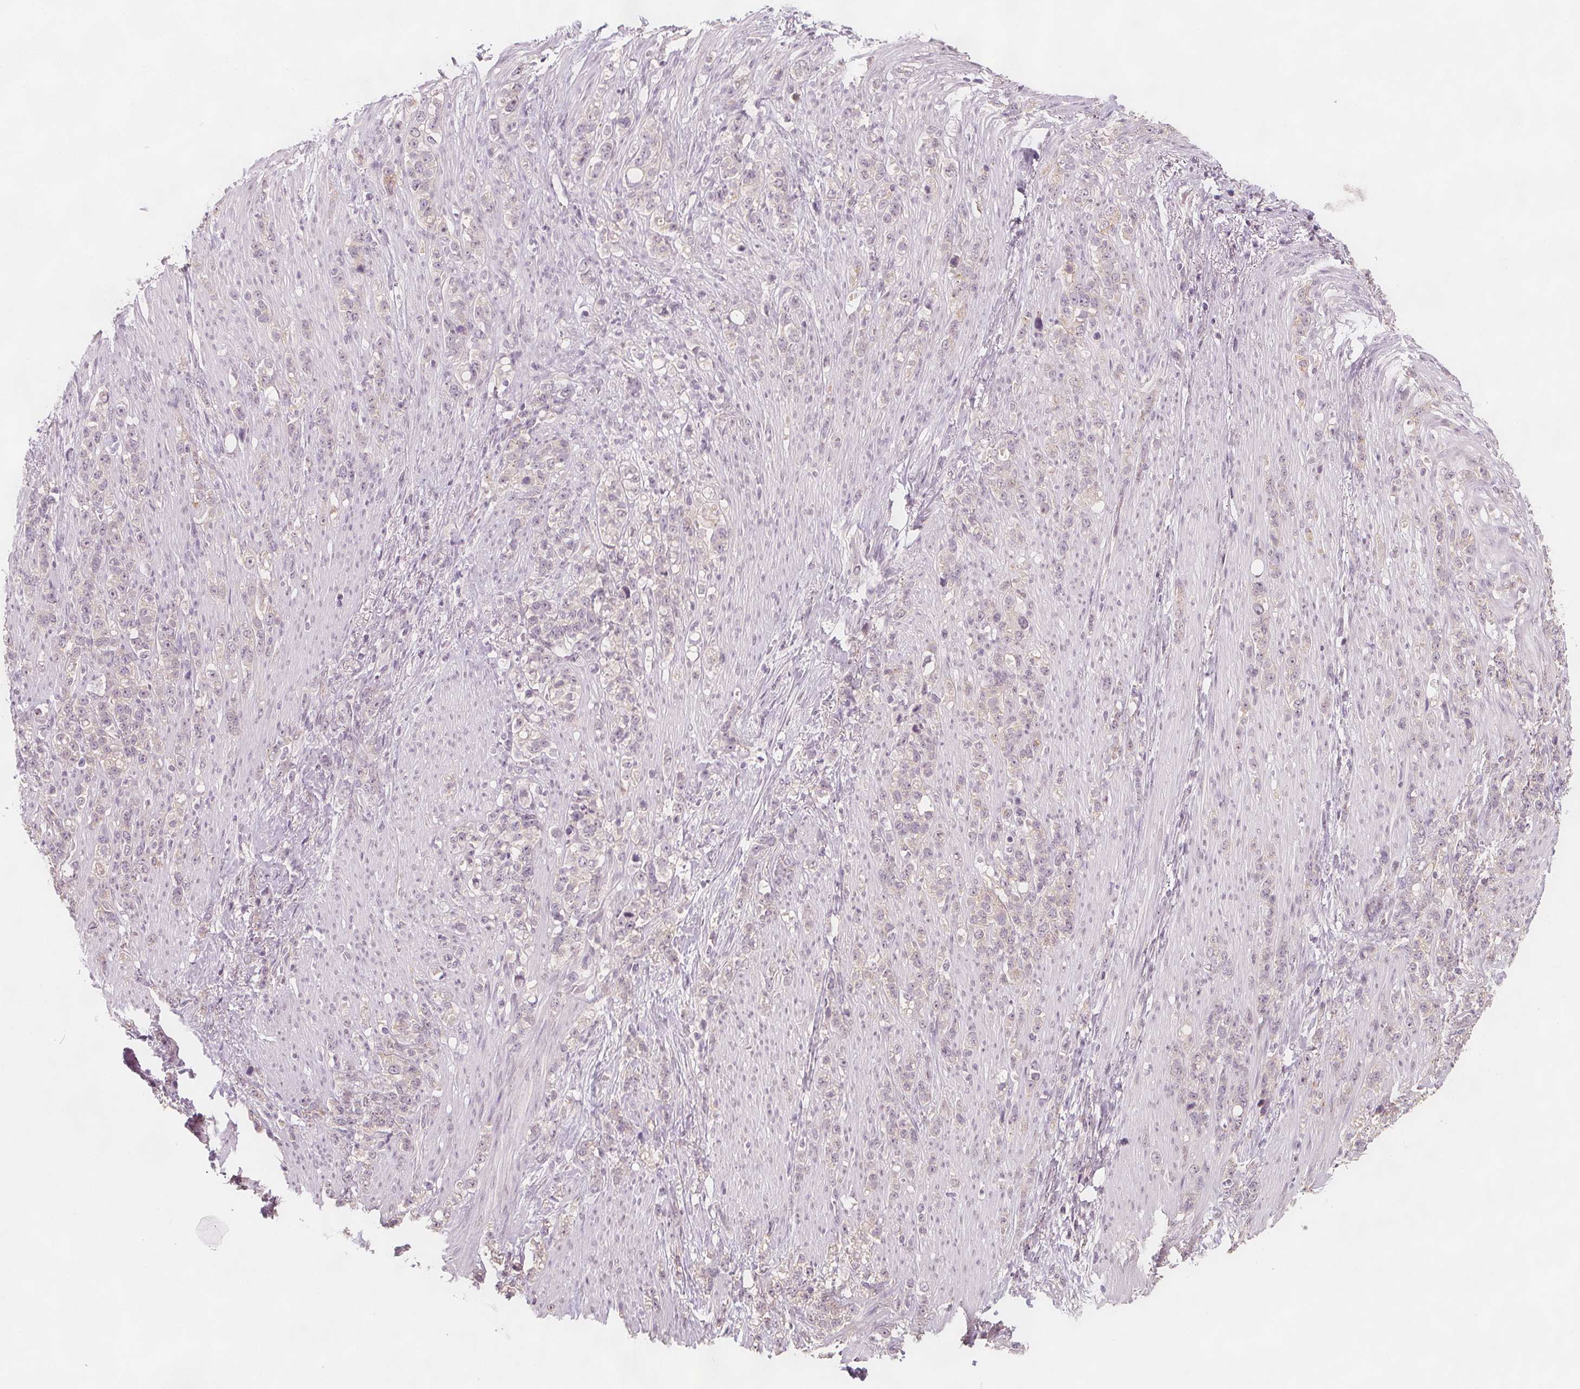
{"staining": {"intensity": "negative", "quantity": "none", "location": "none"}, "tissue": "stomach cancer", "cell_type": "Tumor cells", "image_type": "cancer", "snomed": [{"axis": "morphology", "description": "Adenocarcinoma, NOS"}, {"axis": "topography", "description": "Stomach, lower"}], "caption": "IHC of stomach cancer (adenocarcinoma) shows no staining in tumor cells.", "gene": "C1orf167", "patient": {"sex": "male", "age": 88}}